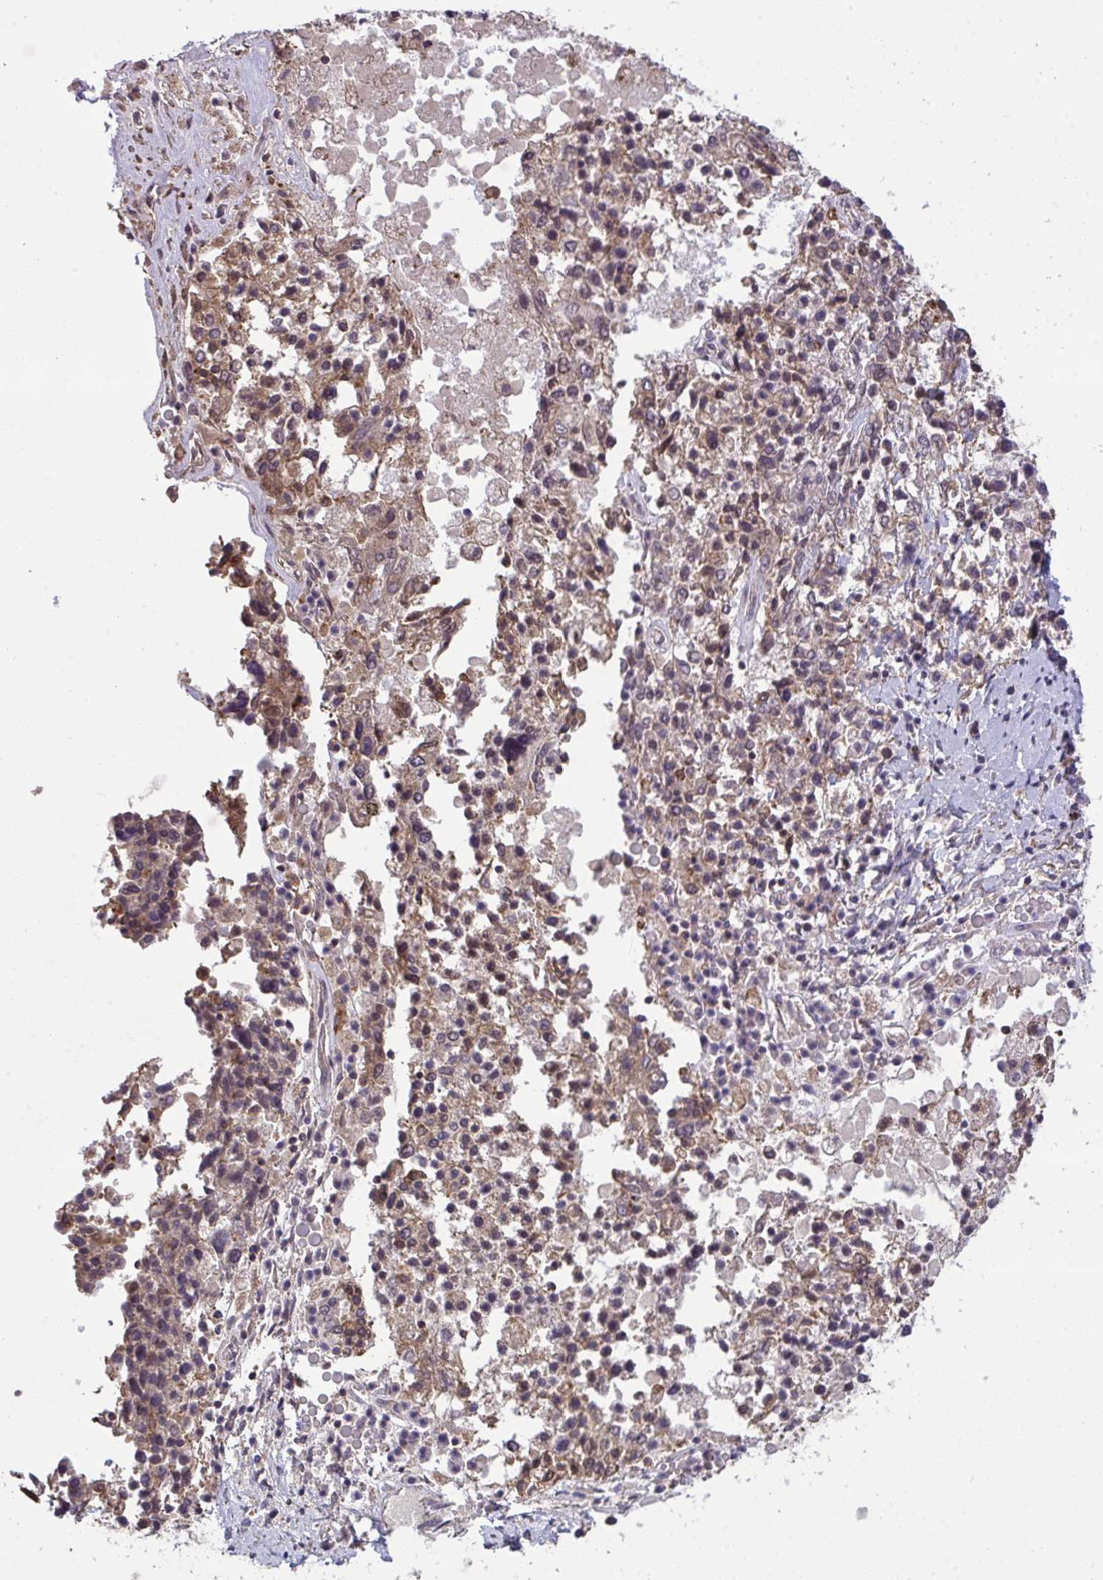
{"staining": {"intensity": "weak", "quantity": "25%-75%", "location": "cytoplasmic/membranous"}, "tissue": "ovarian cancer", "cell_type": "Tumor cells", "image_type": "cancer", "snomed": [{"axis": "morphology", "description": "Carcinoma, endometroid"}, {"axis": "topography", "description": "Ovary"}], "caption": "Brown immunohistochemical staining in human endometroid carcinoma (ovarian) reveals weak cytoplasmic/membranous staining in approximately 25%-75% of tumor cells.", "gene": "PPM1H", "patient": {"sex": "female", "age": 62}}